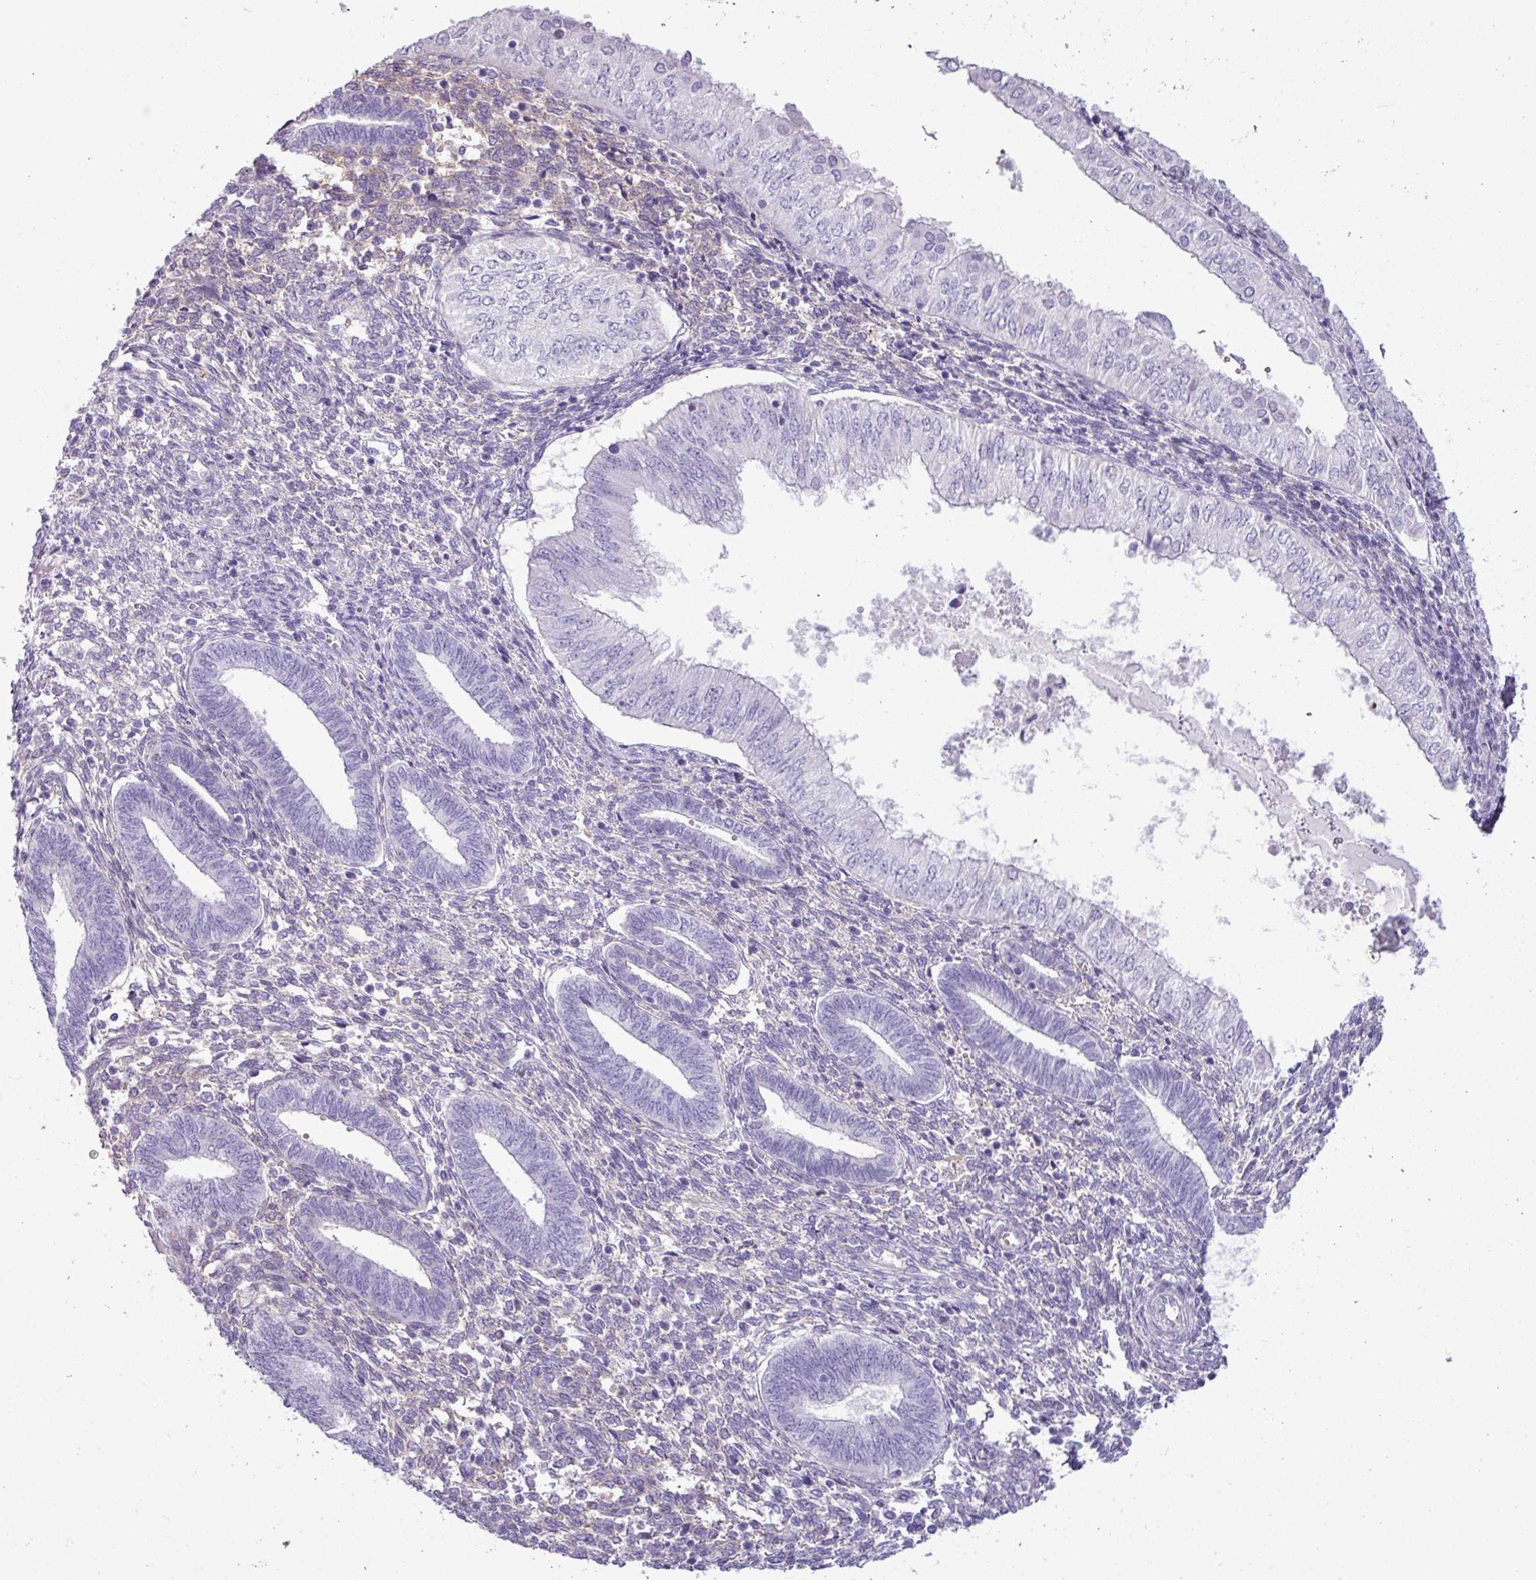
{"staining": {"intensity": "negative", "quantity": "none", "location": "none"}, "tissue": "endometrial cancer", "cell_type": "Tumor cells", "image_type": "cancer", "snomed": [{"axis": "morphology", "description": "Normal tissue, NOS"}, {"axis": "morphology", "description": "Adenocarcinoma, NOS"}, {"axis": "topography", "description": "Endometrium"}], "caption": "A high-resolution photomicrograph shows immunohistochemistry (IHC) staining of endometrial cancer (adenocarcinoma), which exhibits no significant expression in tumor cells. (DAB immunohistochemistry visualized using brightfield microscopy, high magnification).", "gene": "KIRREL3", "patient": {"sex": "female", "age": 53}}